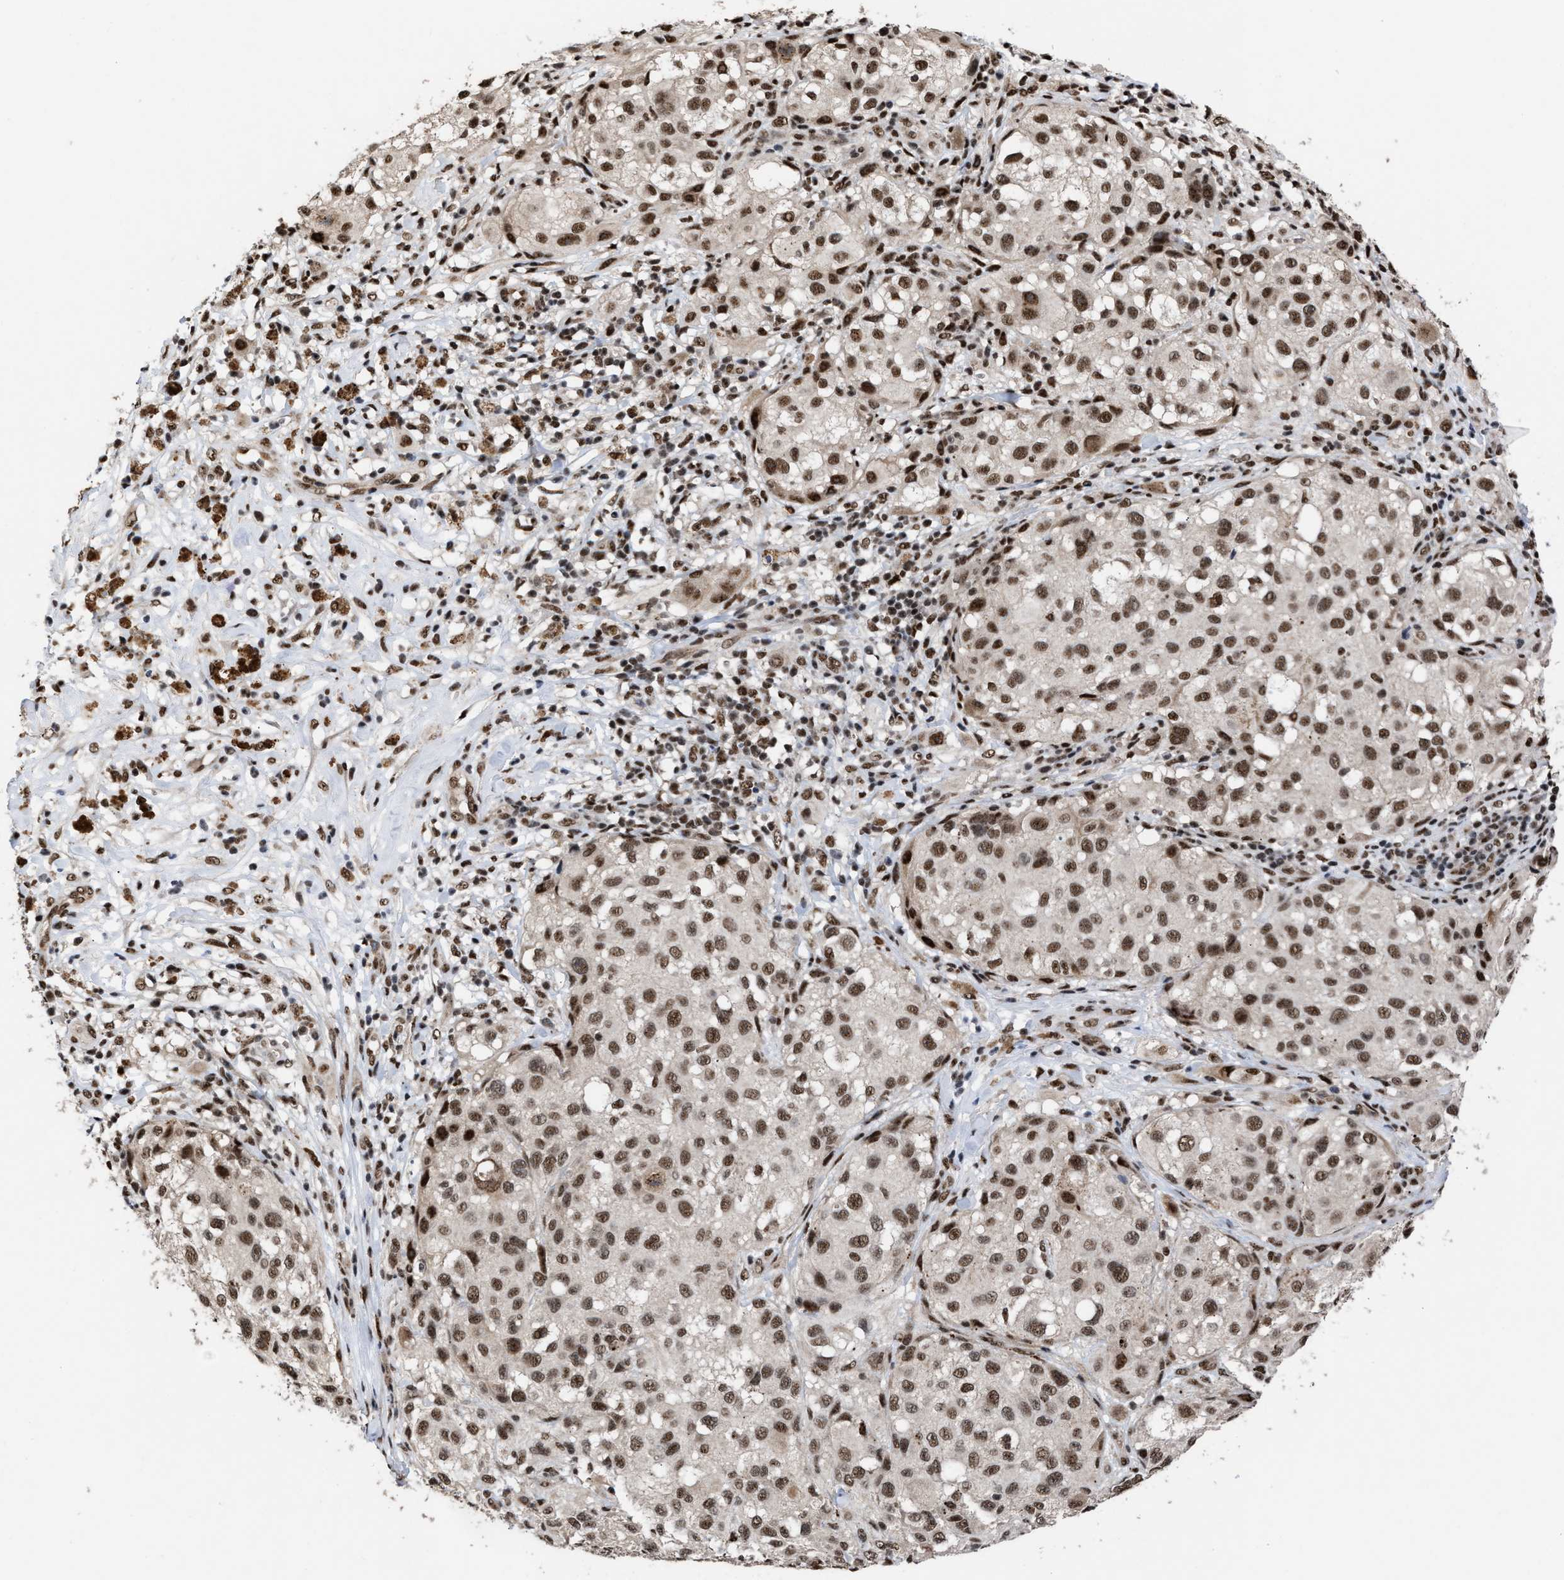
{"staining": {"intensity": "strong", "quantity": ">75%", "location": "nuclear"}, "tissue": "melanoma", "cell_type": "Tumor cells", "image_type": "cancer", "snomed": [{"axis": "morphology", "description": "Necrosis, NOS"}, {"axis": "morphology", "description": "Malignant melanoma, NOS"}, {"axis": "topography", "description": "Skin"}], "caption": "Tumor cells show high levels of strong nuclear staining in approximately >75% of cells in human malignant melanoma. (Stains: DAB (3,3'-diaminobenzidine) in brown, nuclei in blue, Microscopy: brightfield microscopy at high magnification).", "gene": "EIF4A3", "patient": {"sex": "female", "age": 87}}